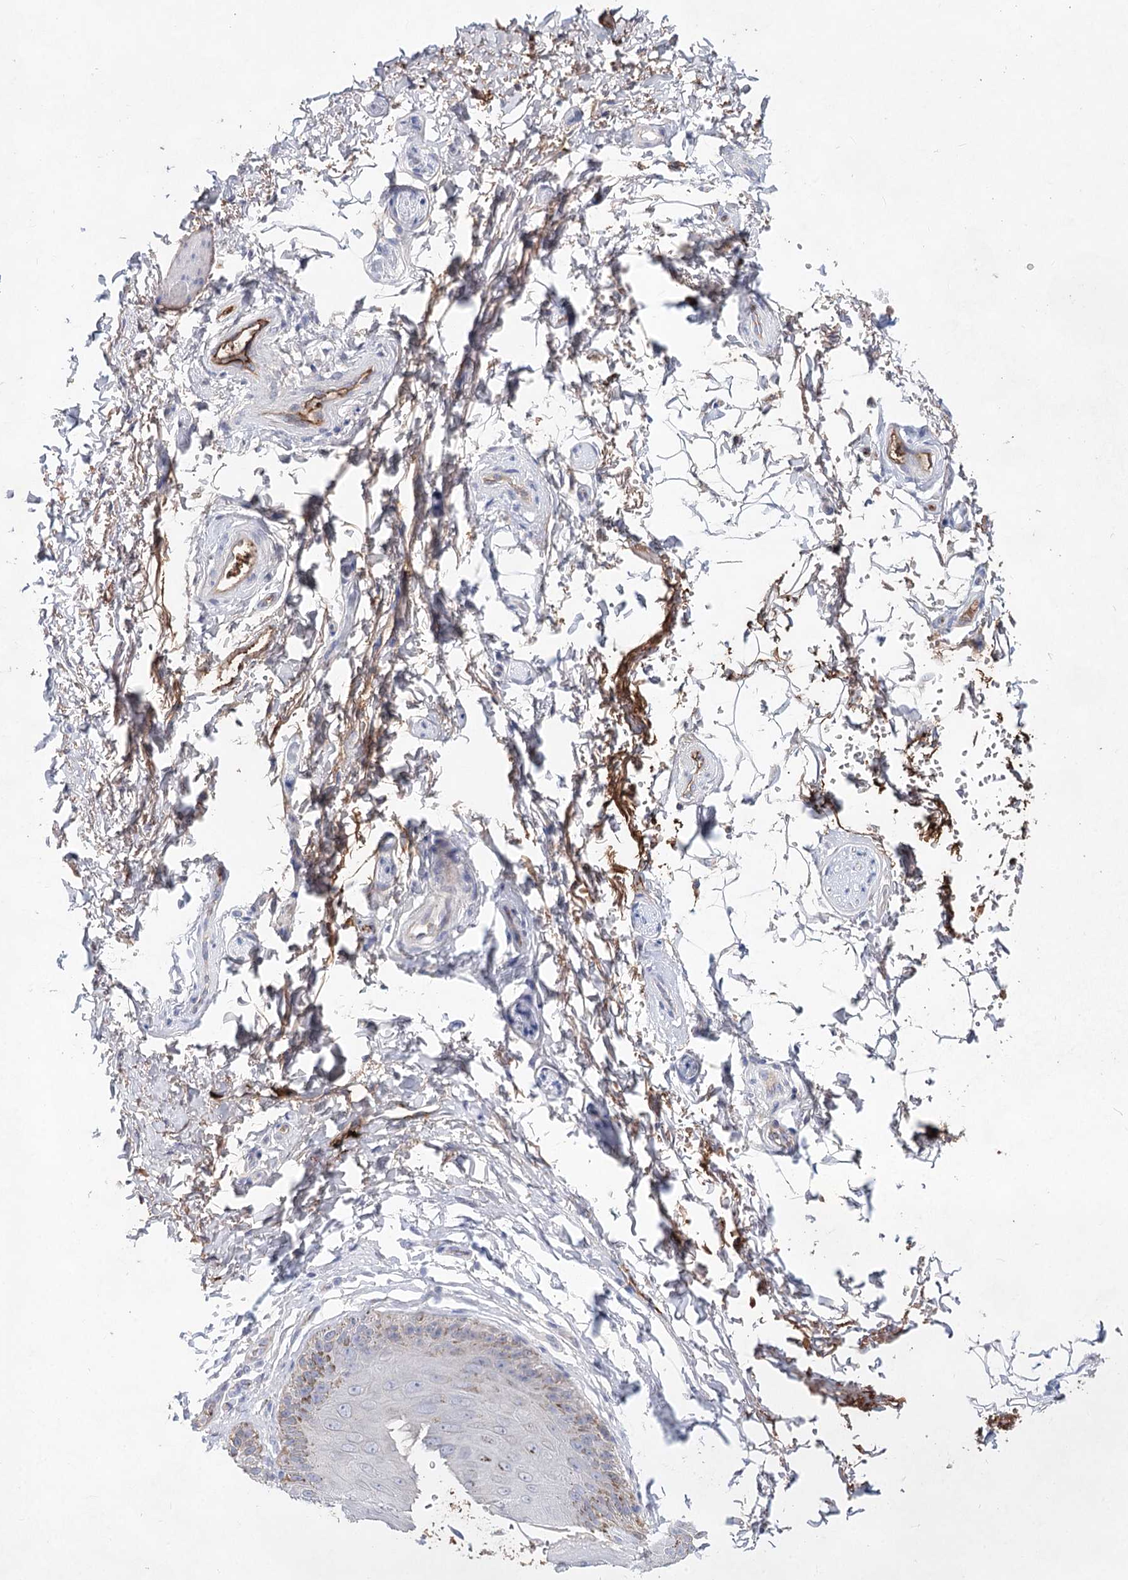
{"staining": {"intensity": "negative", "quantity": "none", "location": "none"}, "tissue": "skin", "cell_type": "Epidermal cells", "image_type": "normal", "snomed": [{"axis": "morphology", "description": "Normal tissue, NOS"}, {"axis": "topography", "description": "Anal"}], "caption": "A micrograph of human skin is negative for staining in epidermal cells. Brightfield microscopy of immunohistochemistry stained with DAB (brown) and hematoxylin (blue), captured at high magnification.", "gene": "TASOR2", "patient": {"sex": "male", "age": 44}}